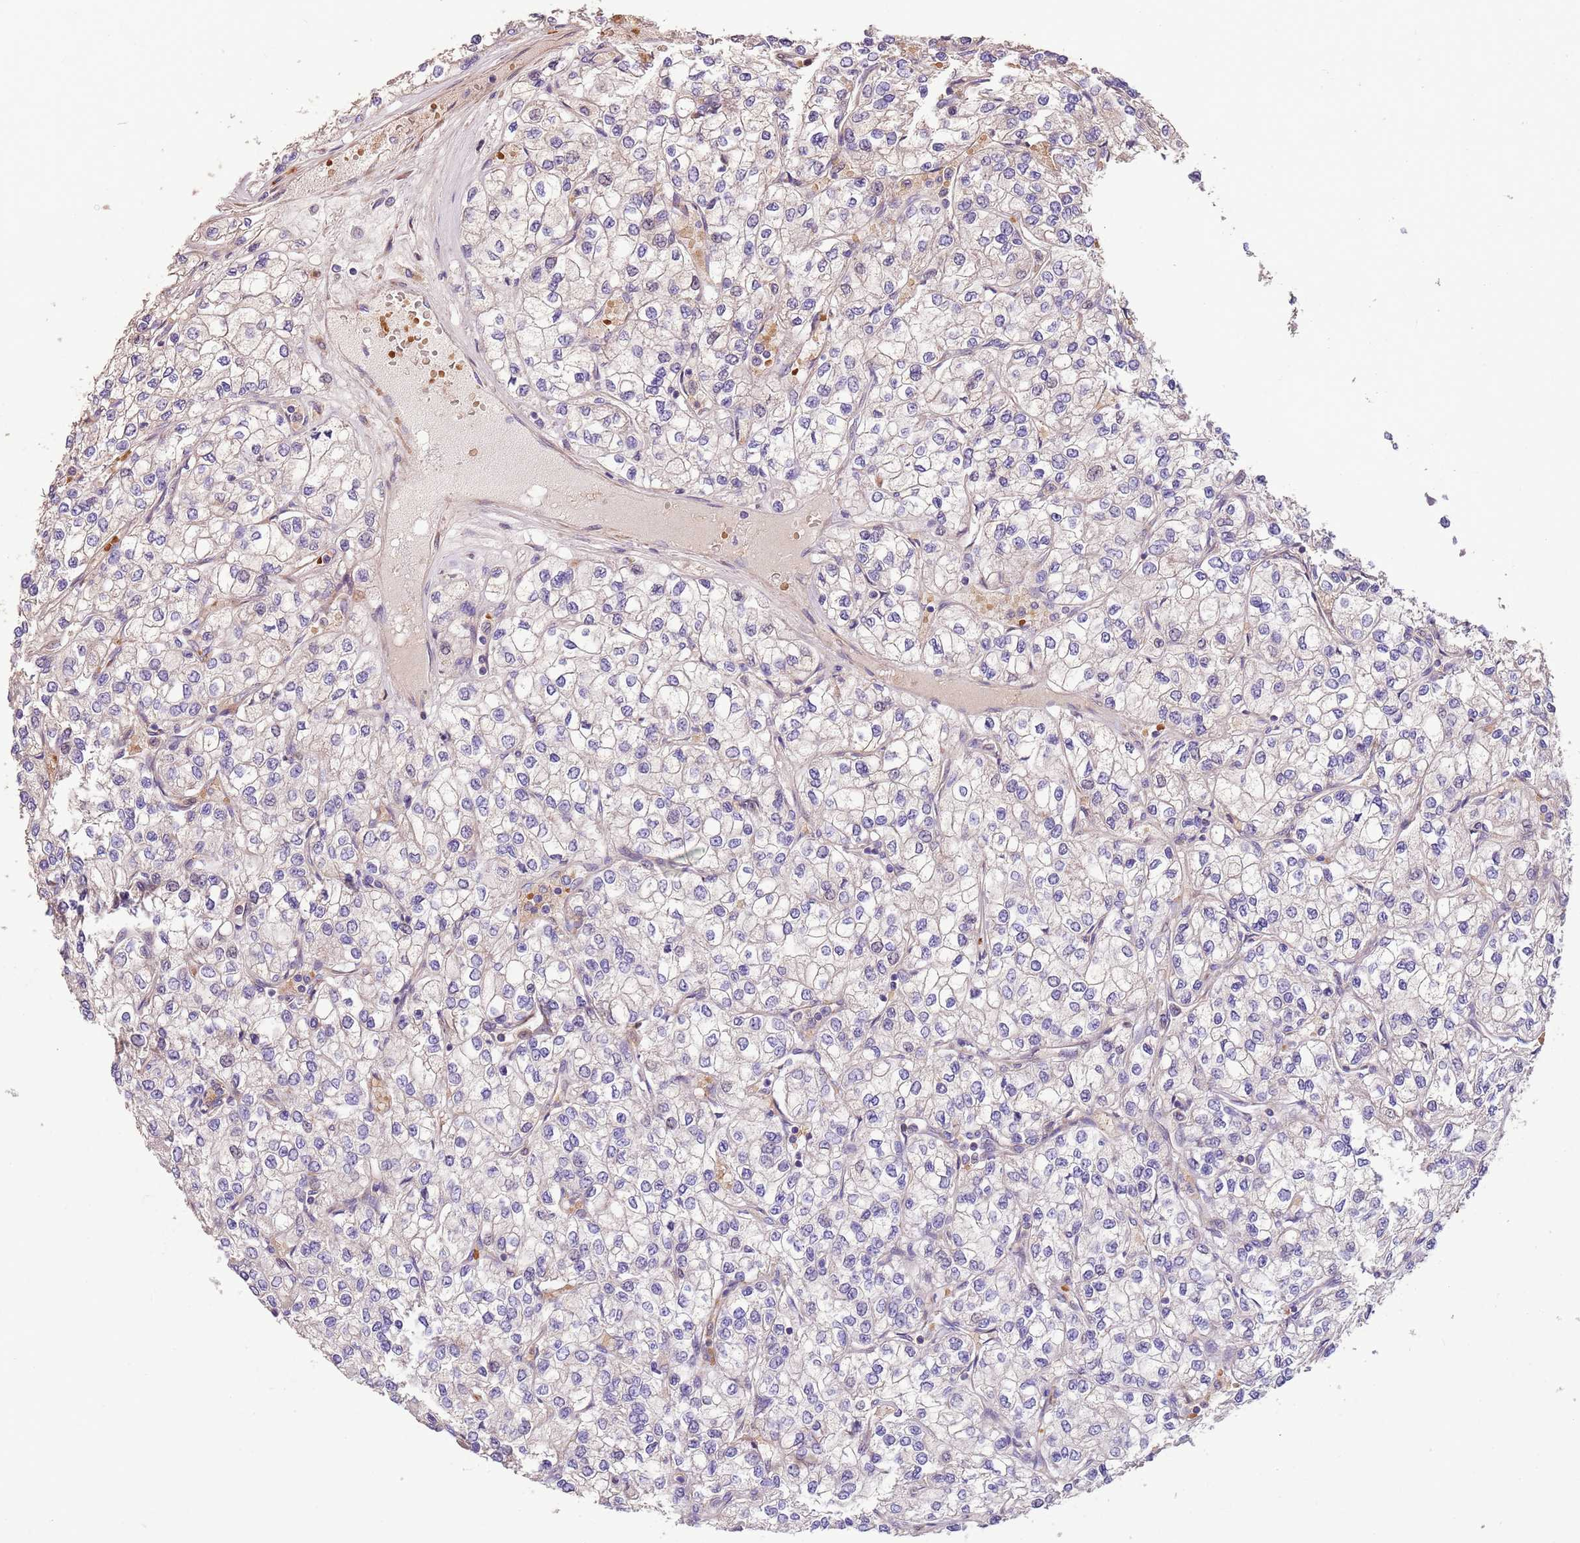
{"staining": {"intensity": "negative", "quantity": "none", "location": "none"}, "tissue": "renal cancer", "cell_type": "Tumor cells", "image_type": "cancer", "snomed": [{"axis": "morphology", "description": "Adenocarcinoma, NOS"}, {"axis": "topography", "description": "Kidney"}], "caption": "An image of renal adenocarcinoma stained for a protein shows no brown staining in tumor cells.", "gene": "PIGA", "patient": {"sex": "male", "age": 80}}